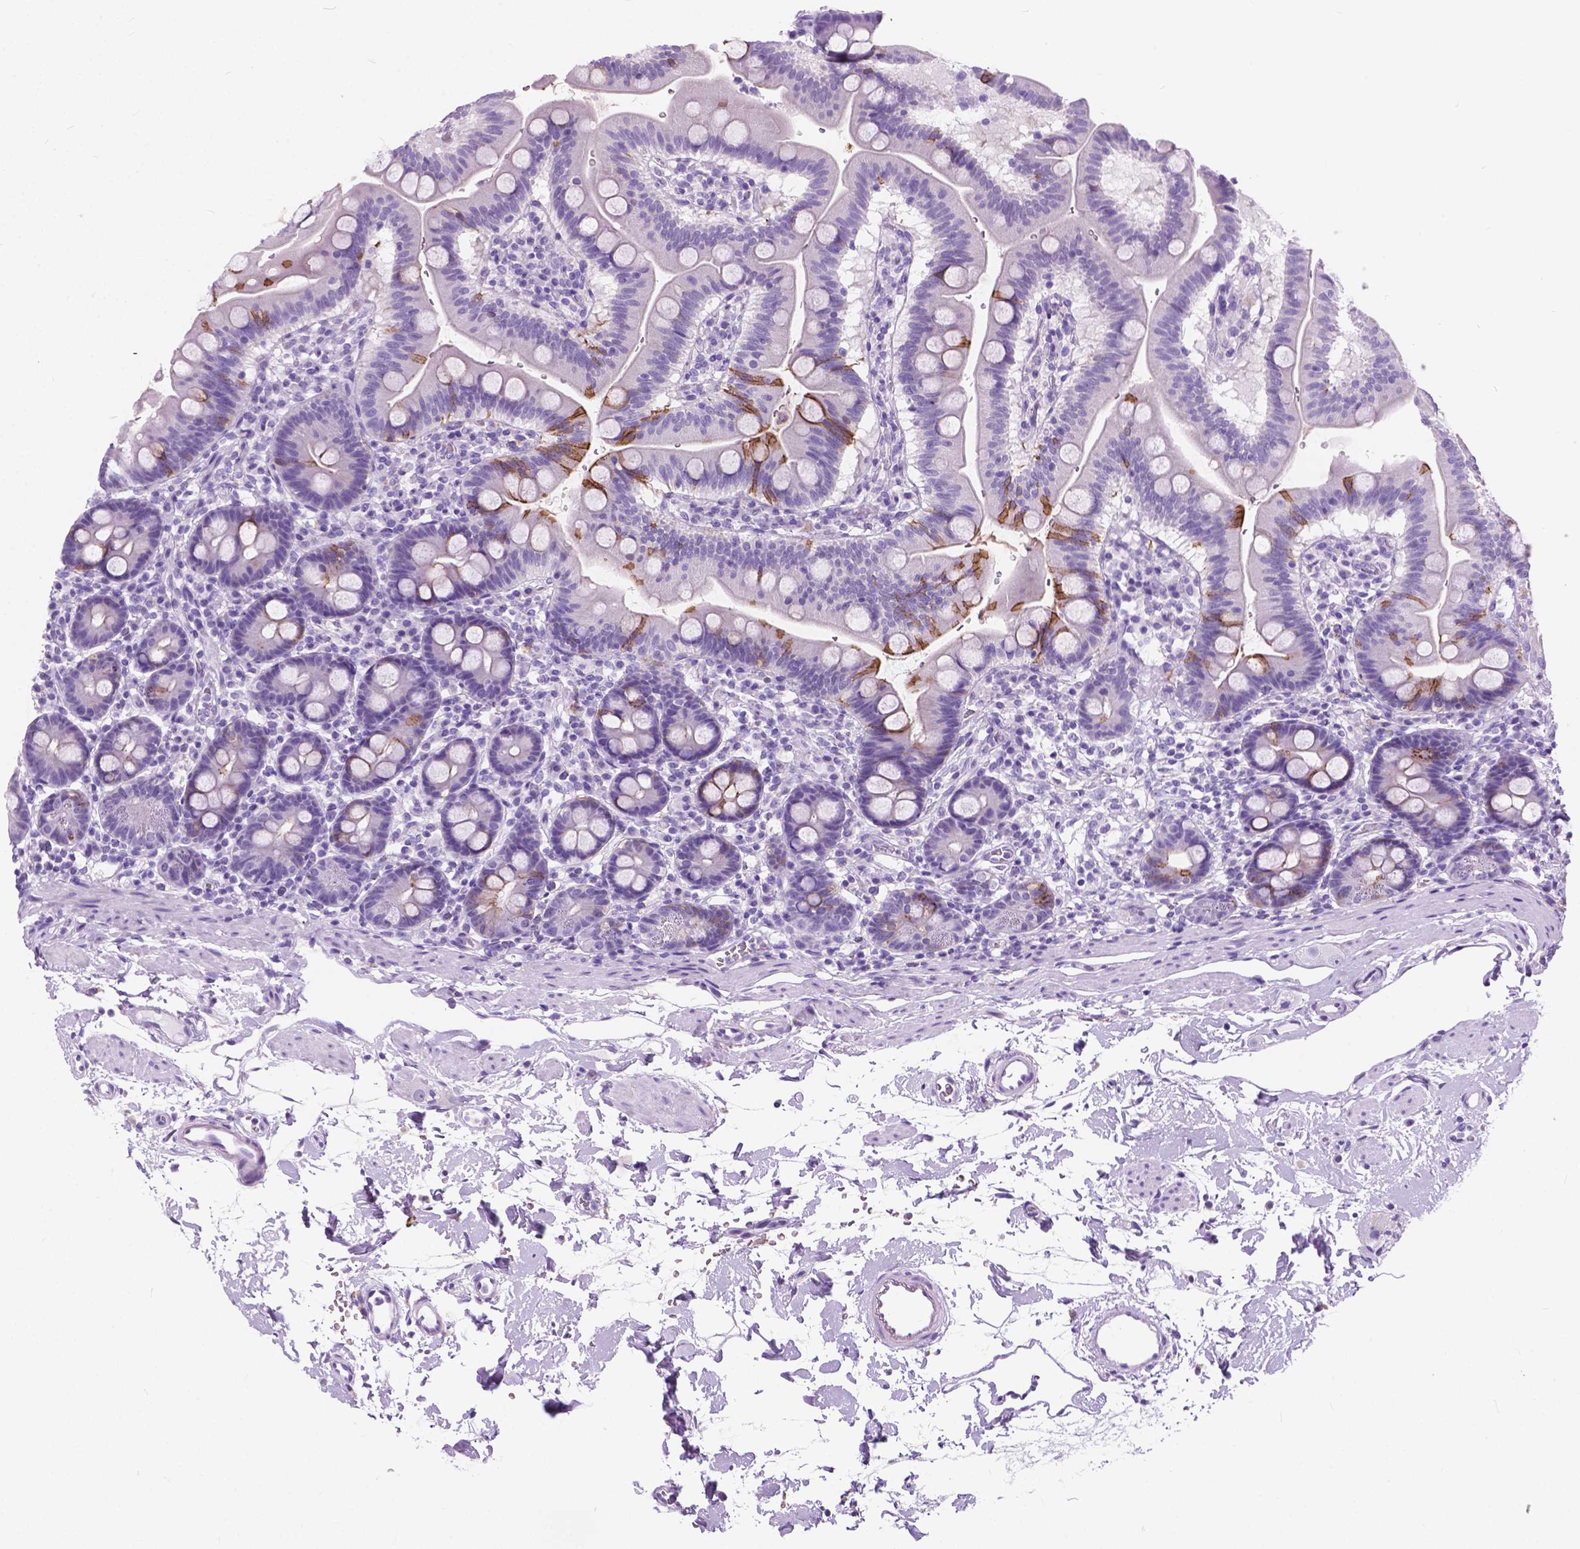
{"staining": {"intensity": "moderate", "quantity": "<25%", "location": "cytoplasmic/membranous"}, "tissue": "duodenum", "cell_type": "Glandular cells", "image_type": "normal", "snomed": [{"axis": "morphology", "description": "Normal tissue, NOS"}, {"axis": "topography", "description": "Duodenum"}], "caption": "The immunohistochemical stain shows moderate cytoplasmic/membranous positivity in glandular cells of unremarkable duodenum.", "gene": "ARMS2", "patient": {"sex": "male", "age": 59}}